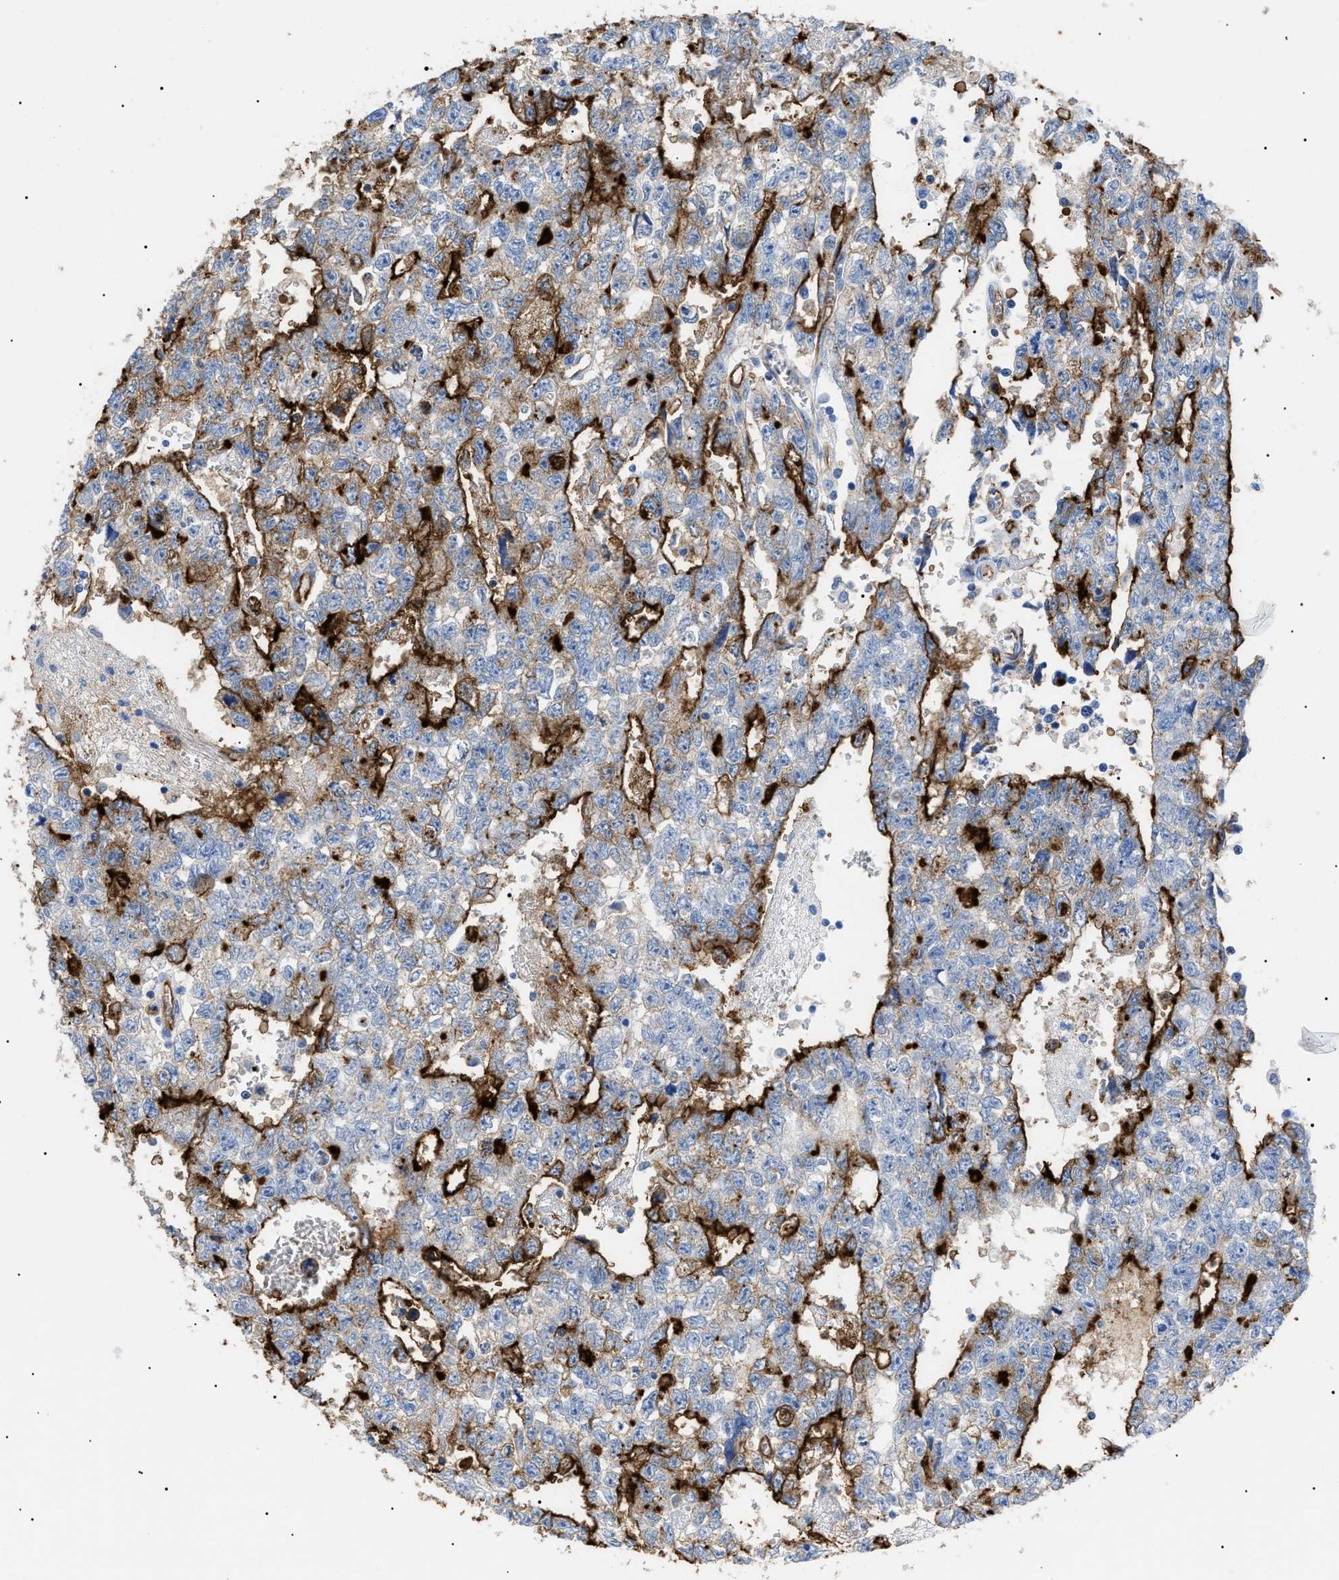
{"staining": {"intensity": "strong", "quantity": "25%-75%", "location": "cytoplasmic/membranous"}, "tissue": "testis cancer", "cell_type": "Tumor cells", "image_type": "cancer", "snomed": [{"axis": "morphology", "description": "Seminoma, NOS"}, {"axis": "morphology", "description": "Carcinoma, Embryonal, NOS"}, {"axis": "topography", "description": "Testis"}], "caption": "Tumor cells reveal high levels of strong cytoplasmic/membranous expression in approximately 25%-75% of cells in testis cancer (seminoma).", "gene": "PODXL", "patient": {"sex": "male", "age": 38}}